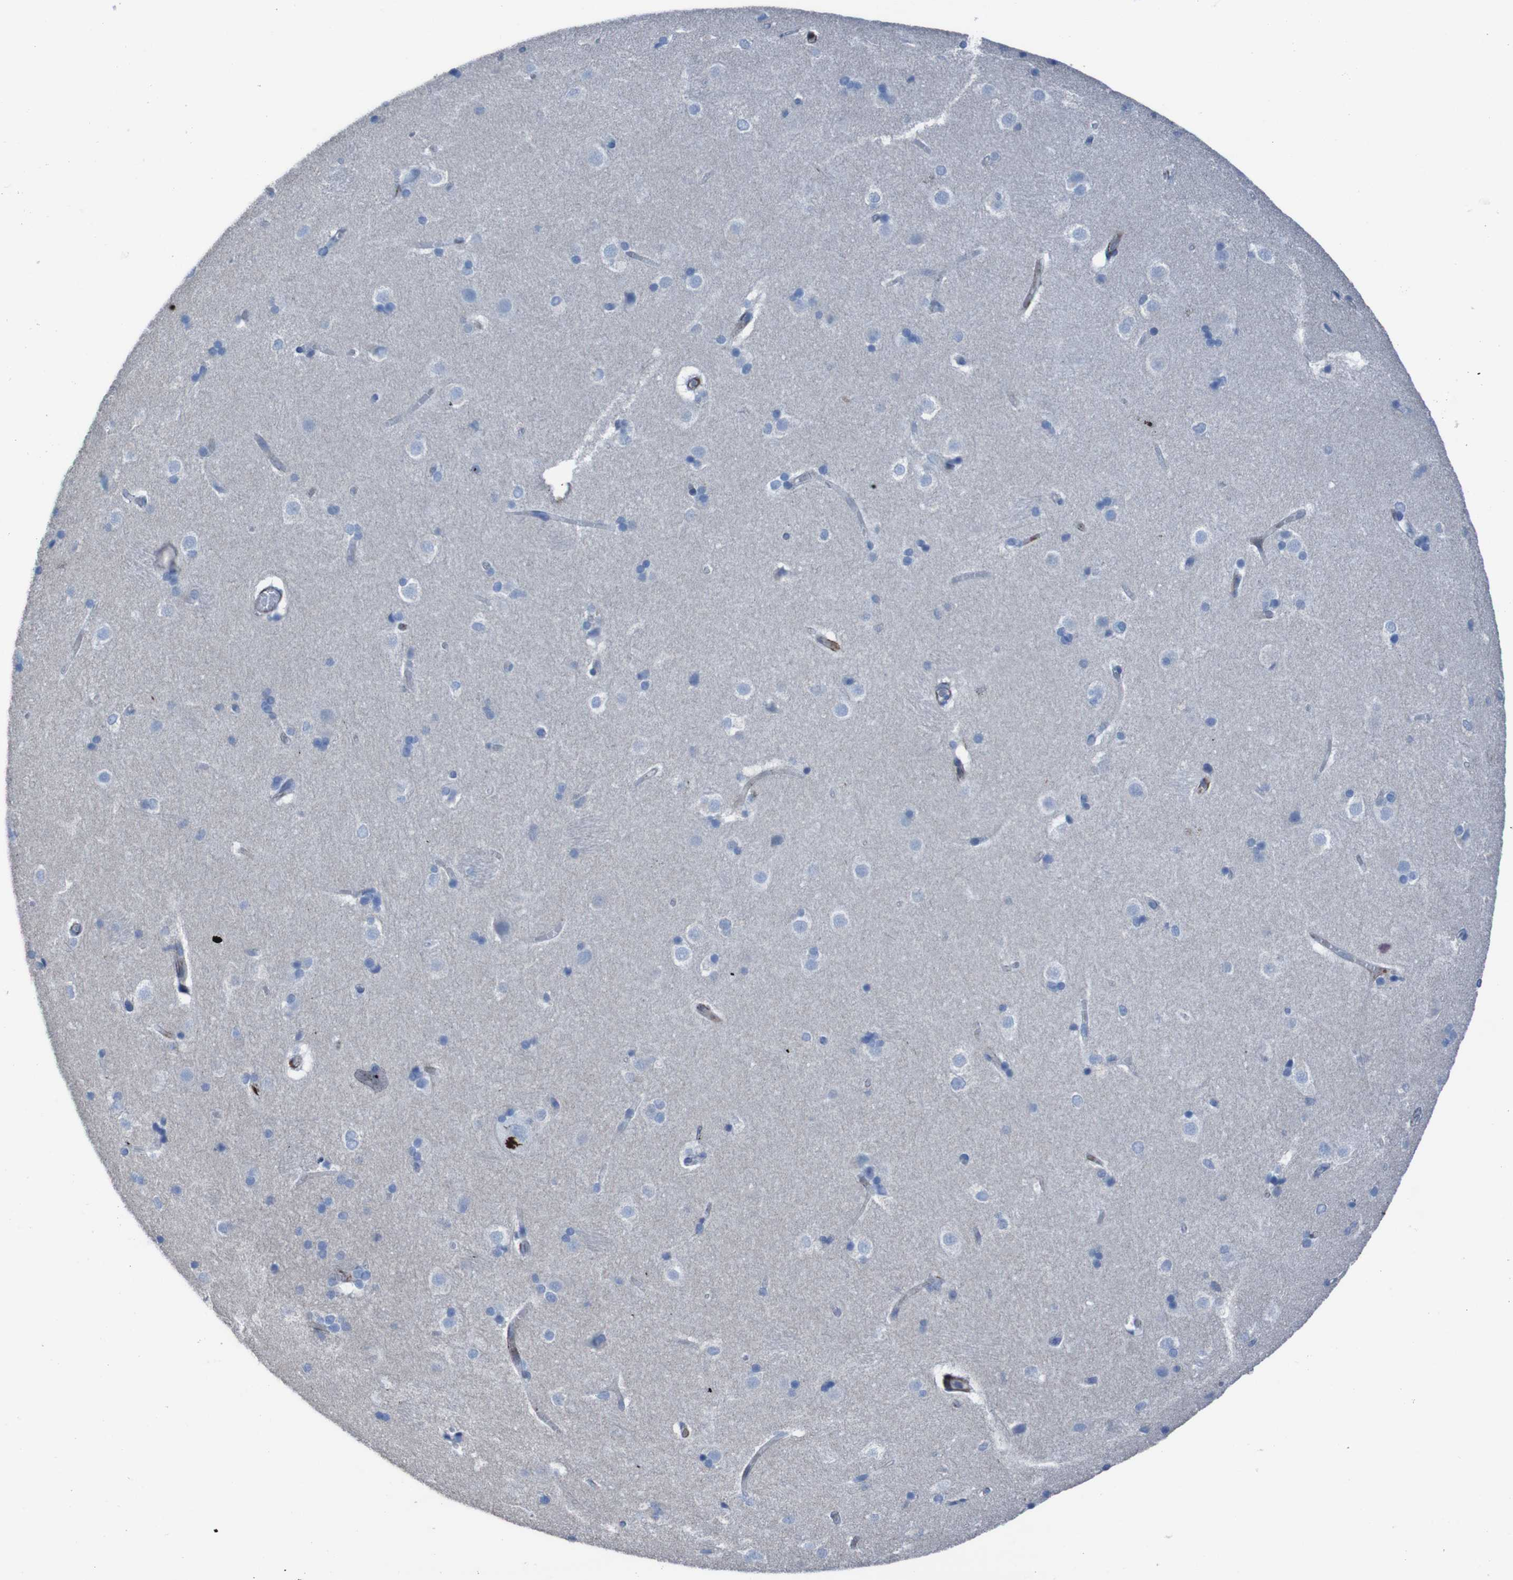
{"staining": {"intensity": "negative", "quantity": "none", "location": "none"}, "tissue": "caudate", "cell_type": "Glial cells", "image_type": "normal", "snomed": [{"axis": "morphology", "description": "Normal tissue, NOS"}, {"axis": "topography", "description": "Lateral ventricle wall"}], "caption": "IHC image of unremarkable caudate: human caudate stained with DAB shows no significant protein expression in glial cells.", "gene": "RNF182", "patient": {"sex": "female", "age": 19}}